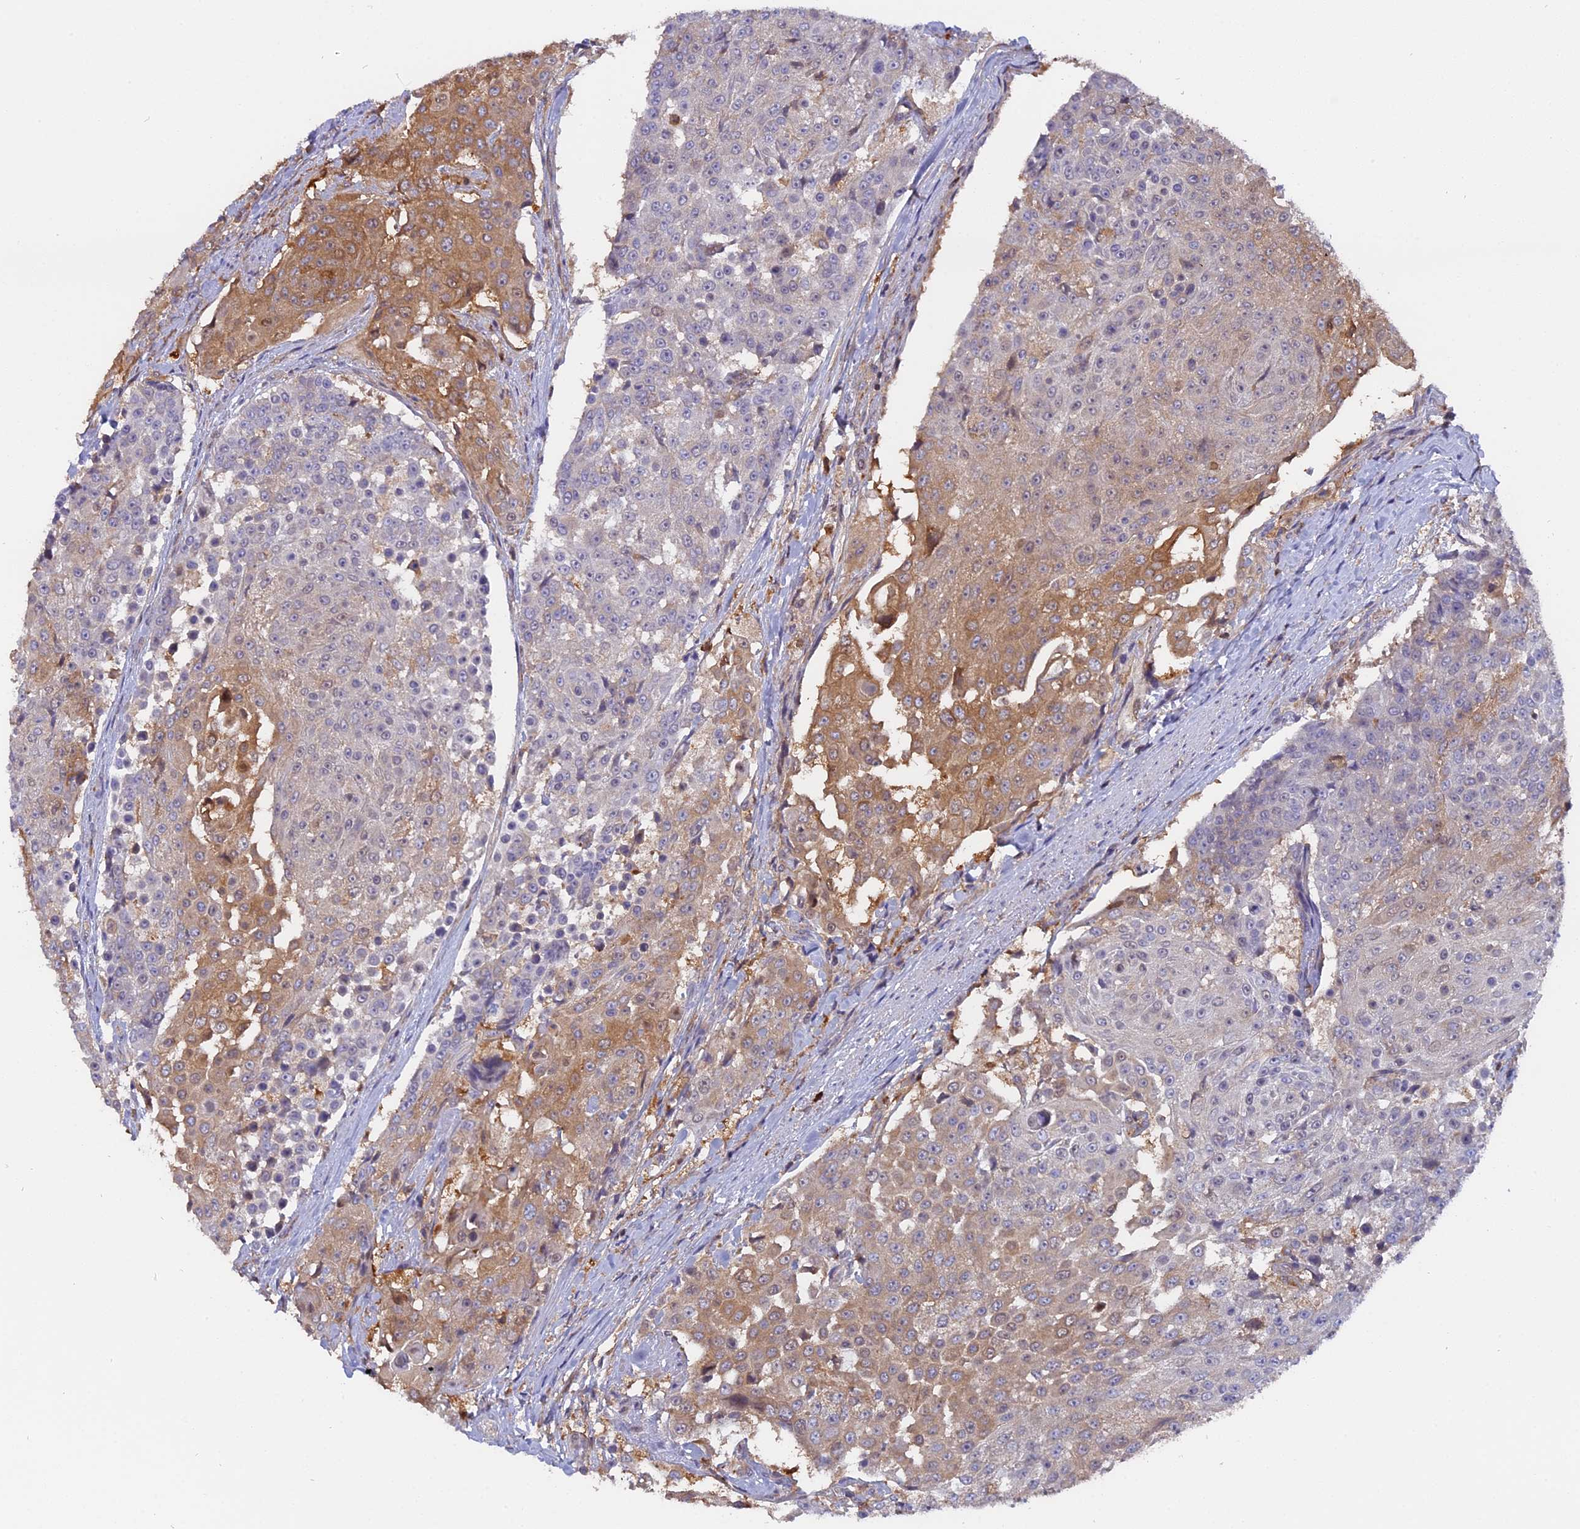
{"staining": {"intensity": "moderate", "quantity": "25%-75%", "location": "cytoplasmic/membranous"}, "tissue": "urothelial cancer", "cell_type": "Tumor cells", "image_type": "cancer", "snomed": [{"axis": "morphology", "description": "Urothelial carcinoma, High grade"}, {"axis": "topography", "description": "Urinary bladder"}], "caption": "Urothelial cancer stained for a protein (brown) exhibits moderate cytoplasmic/membranous positive positivity in approximately 25%-75% of tumor cells.", "gene": "FAM118B", "patient": {"sex": "female", "age": 63}}